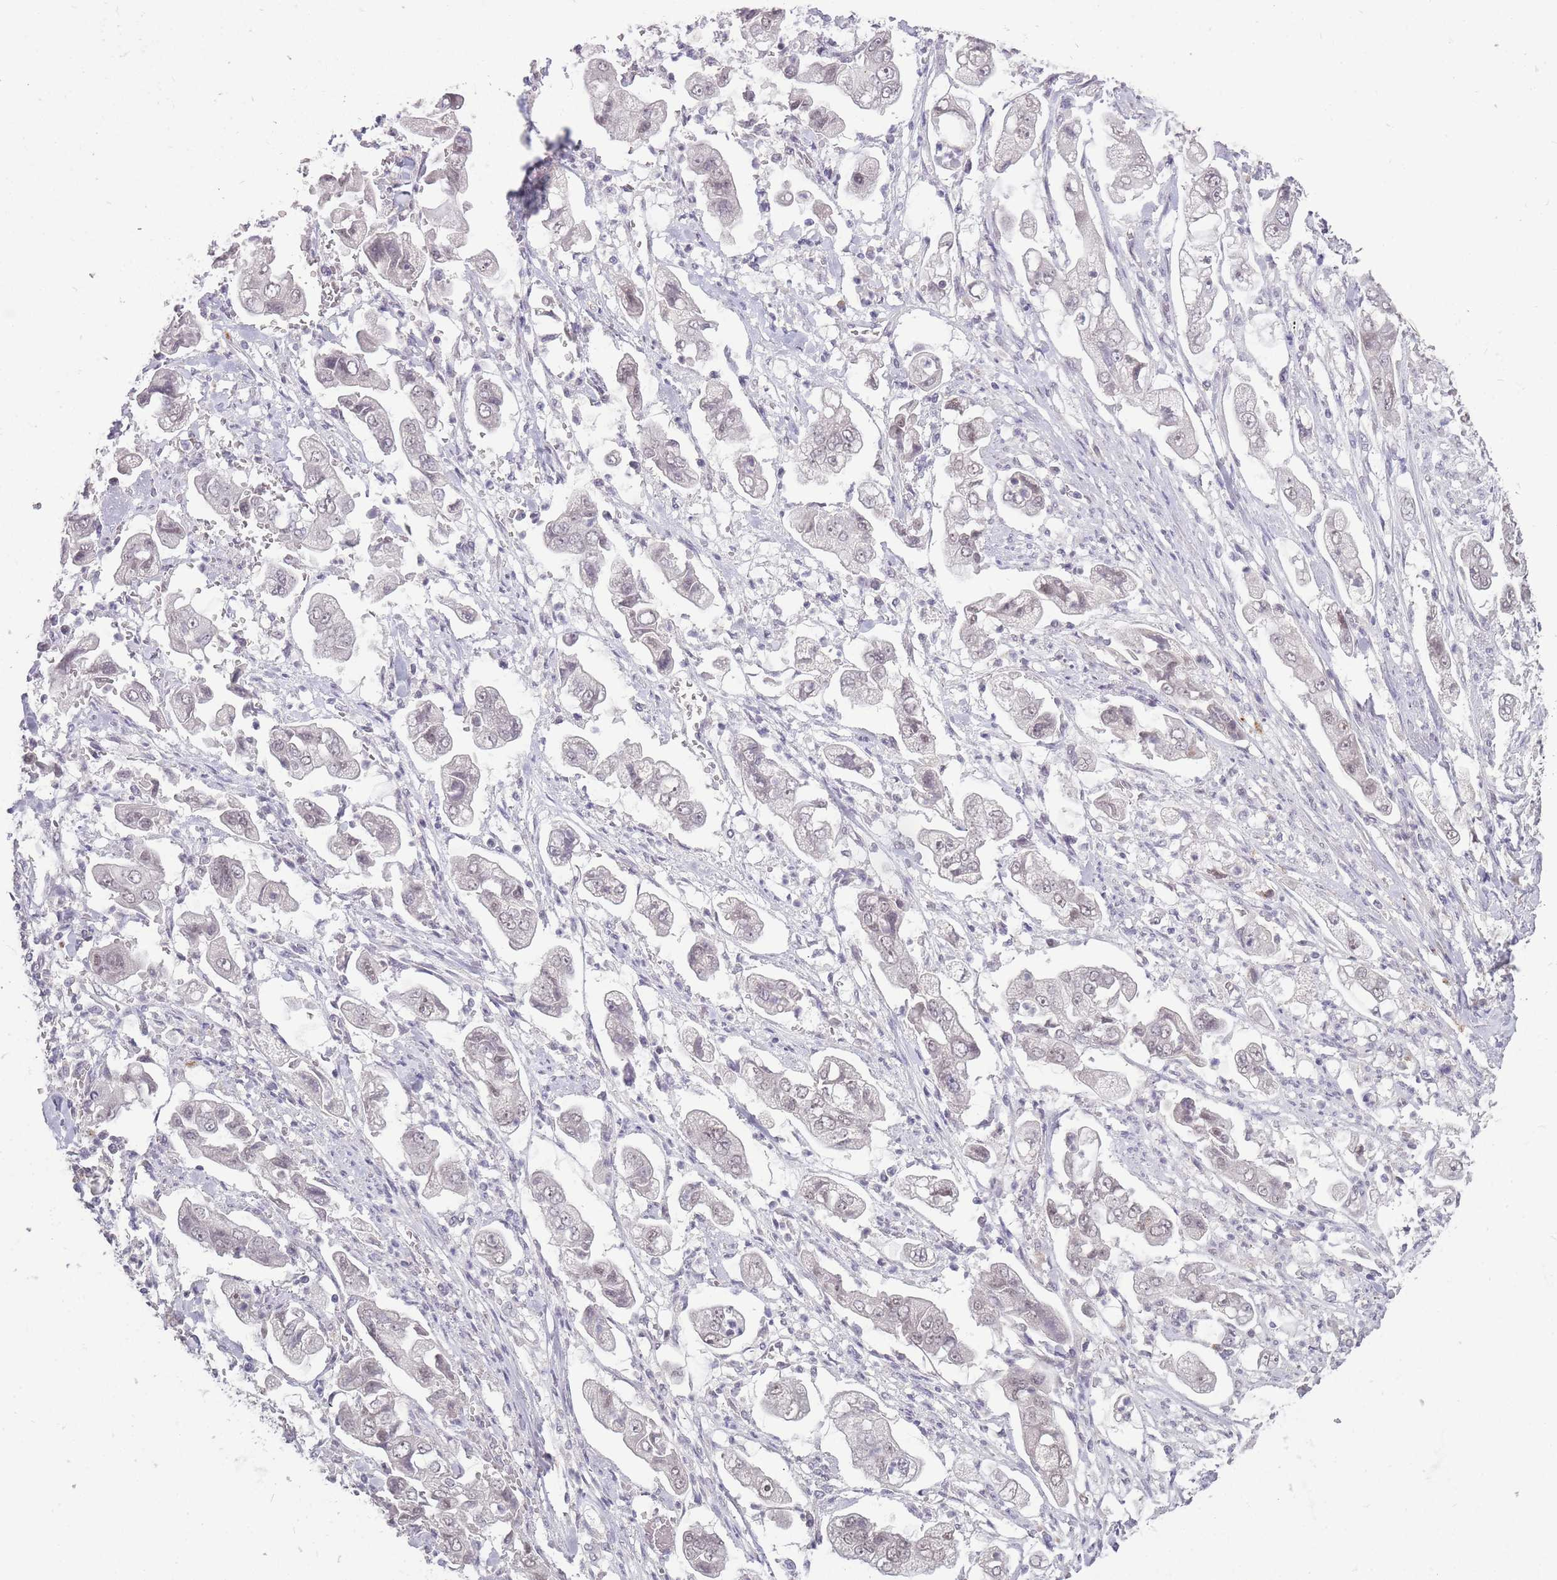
{"staining": {"intensity": "negative", "quantity": "none", "location": "none"}, "tissue": "stomach cancer", "cell_type": "Tumor cells", "image_type": "cancer", "snomed": [{"axis": "morphology", "description": "Adenocarcinoma, NOS"}, {"axis": "topography", "description": "Stomach"}], "caption": "IHC image of human stomach cancer (adenocarcinoma) stained for a protein (brown), which displays no expression in tumor cells.", "gene": "HNRNPUL1", "patient": {"sex": "male", "age": 62}}